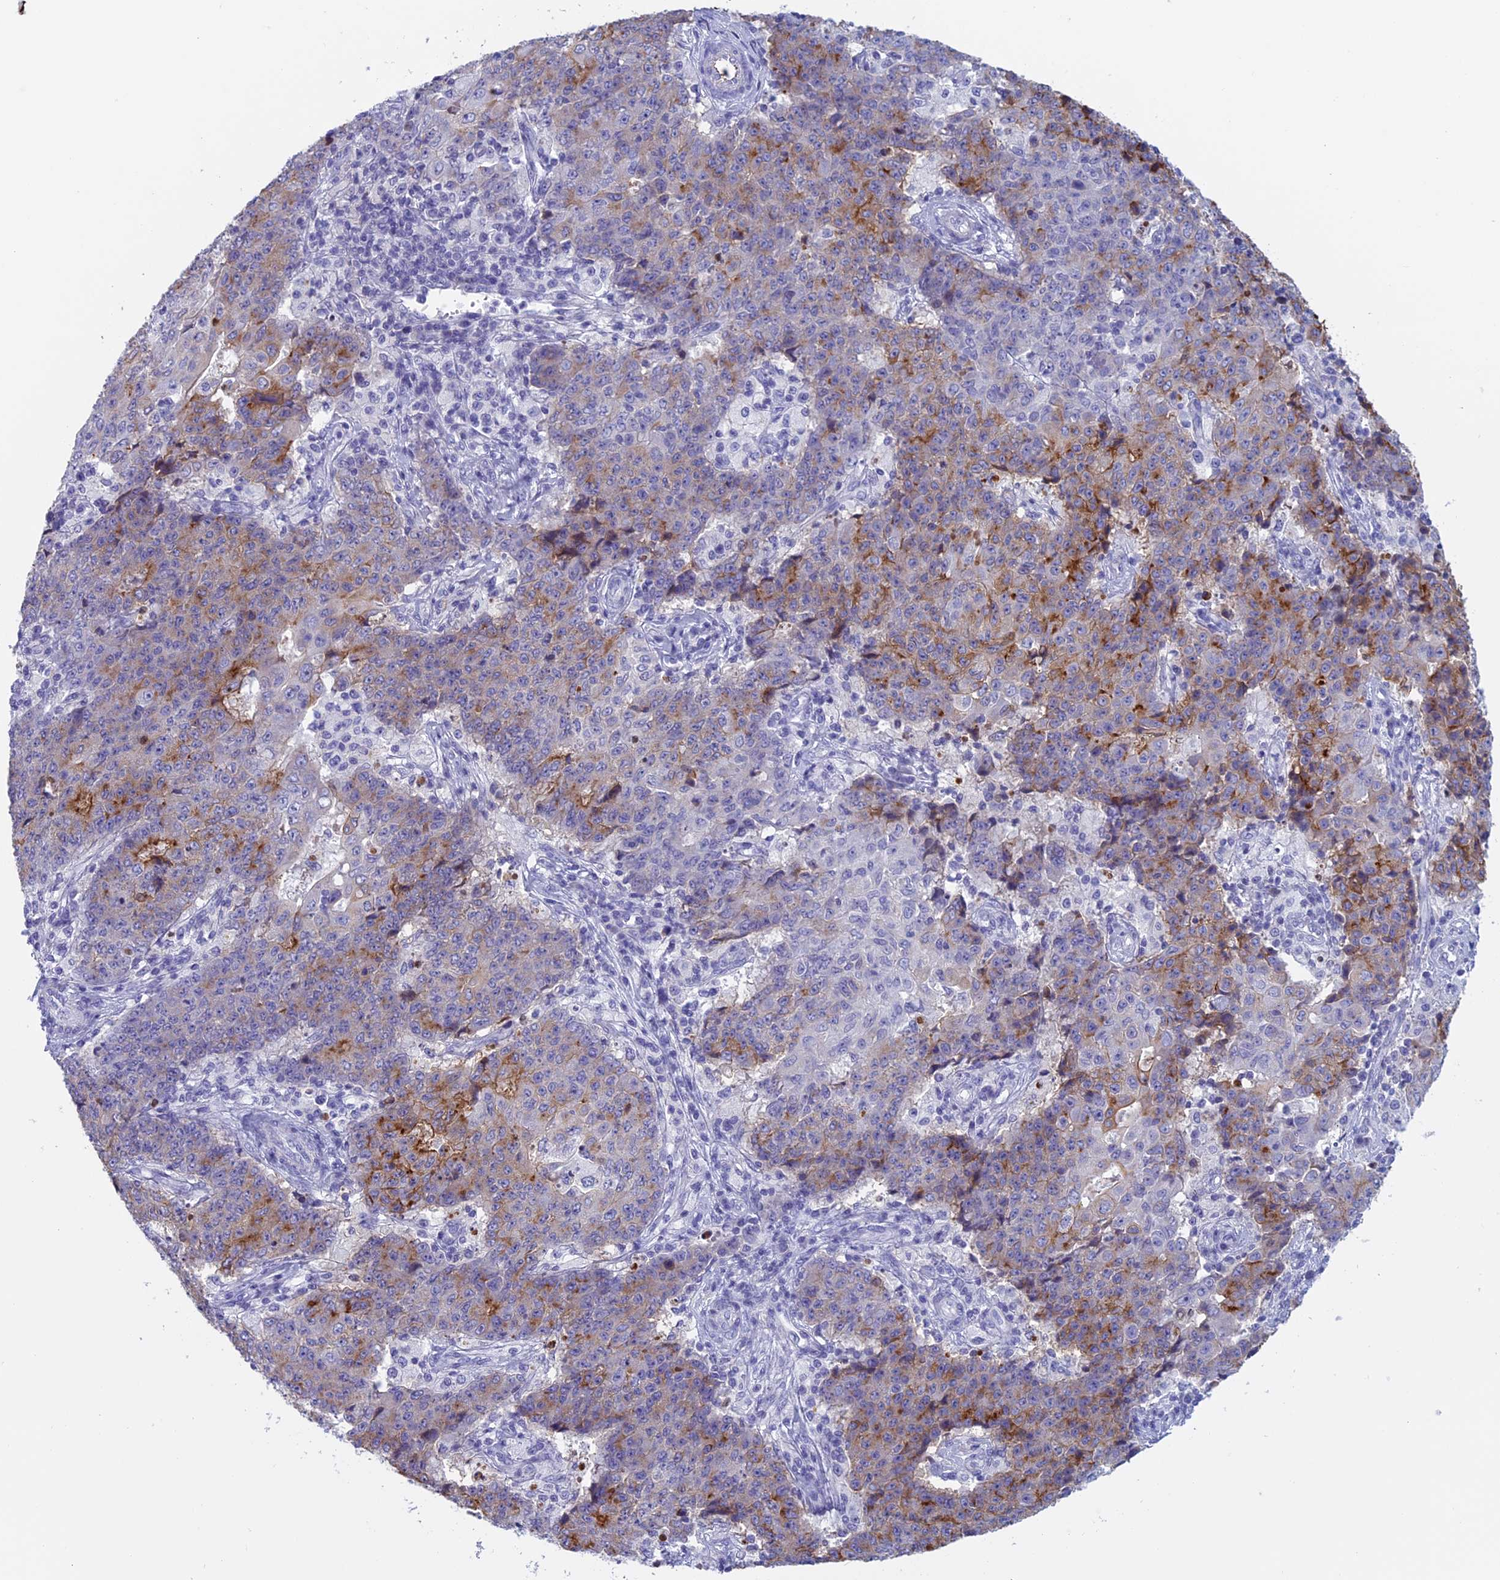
{"staining": {"intensity": "moderate", "quantity": "<25%", "location": "cytoplasmic/membranous"}, "tissue": "ovarian cancer", "cell_type": "Tumor cells", "image_type": "cancer", "snomed": [{"axis": "morphology", "description": "Carcinoma, endometroid"}, {"axis": "topography", "description": "Ovary"}], "caption": "A histopathology image of ovarian endometroid carcinoma stained for a protein exhibits moderate cytoplasmic/membranous brown staining in tumor cells.", "gene": "ANGPTL2", "patient": {"sex": "female", "age": 42}}